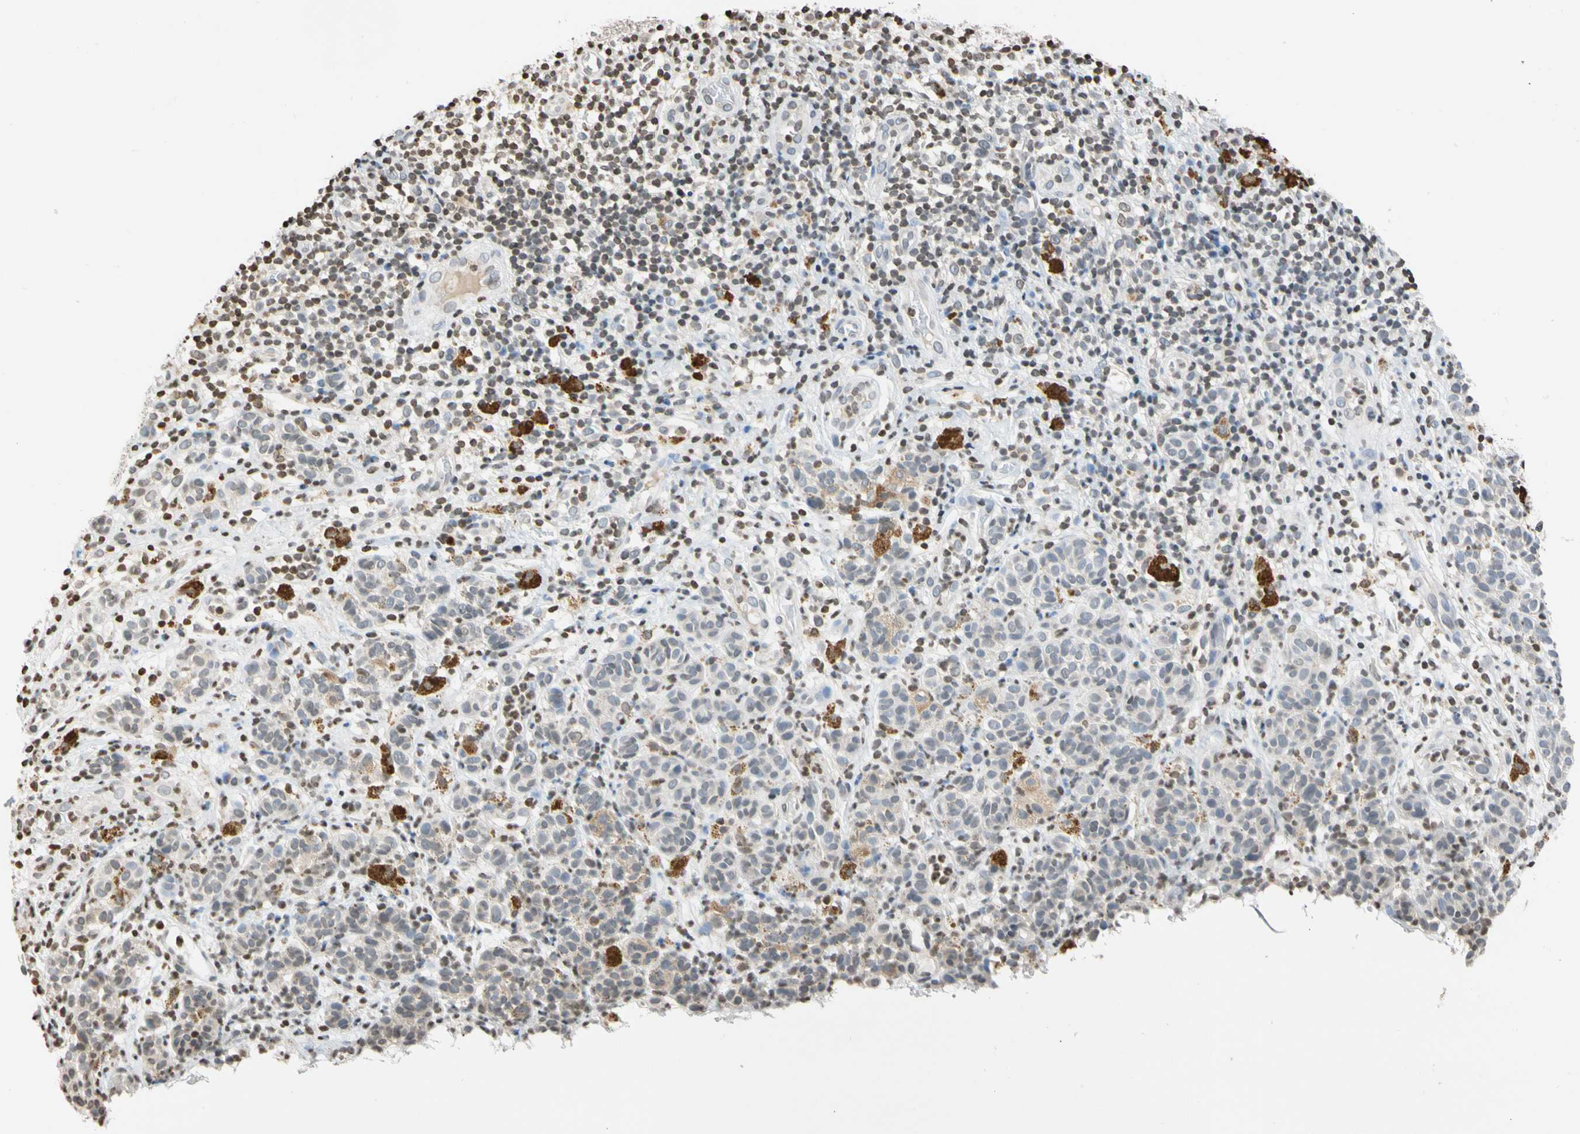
{"staining": {"intensity": "weak", "quantity": "<25%", "location": "cytoplasmic/membranous"}, "tissue": "melanoma", "cell_type": "Tumor cells", "image_type": "cancer", "snomed": [{"axis": "morphology", "description": "Malignant melanoma, NOS"}, {"axis": "topography", "description": "Skin"}], "caption": "An IHC photomicrograph of melanoma is shown. There is no staining in tumor cells of melanoma.", "gene": "GPX4", "patient": {"sex": "male", "age": 64}}